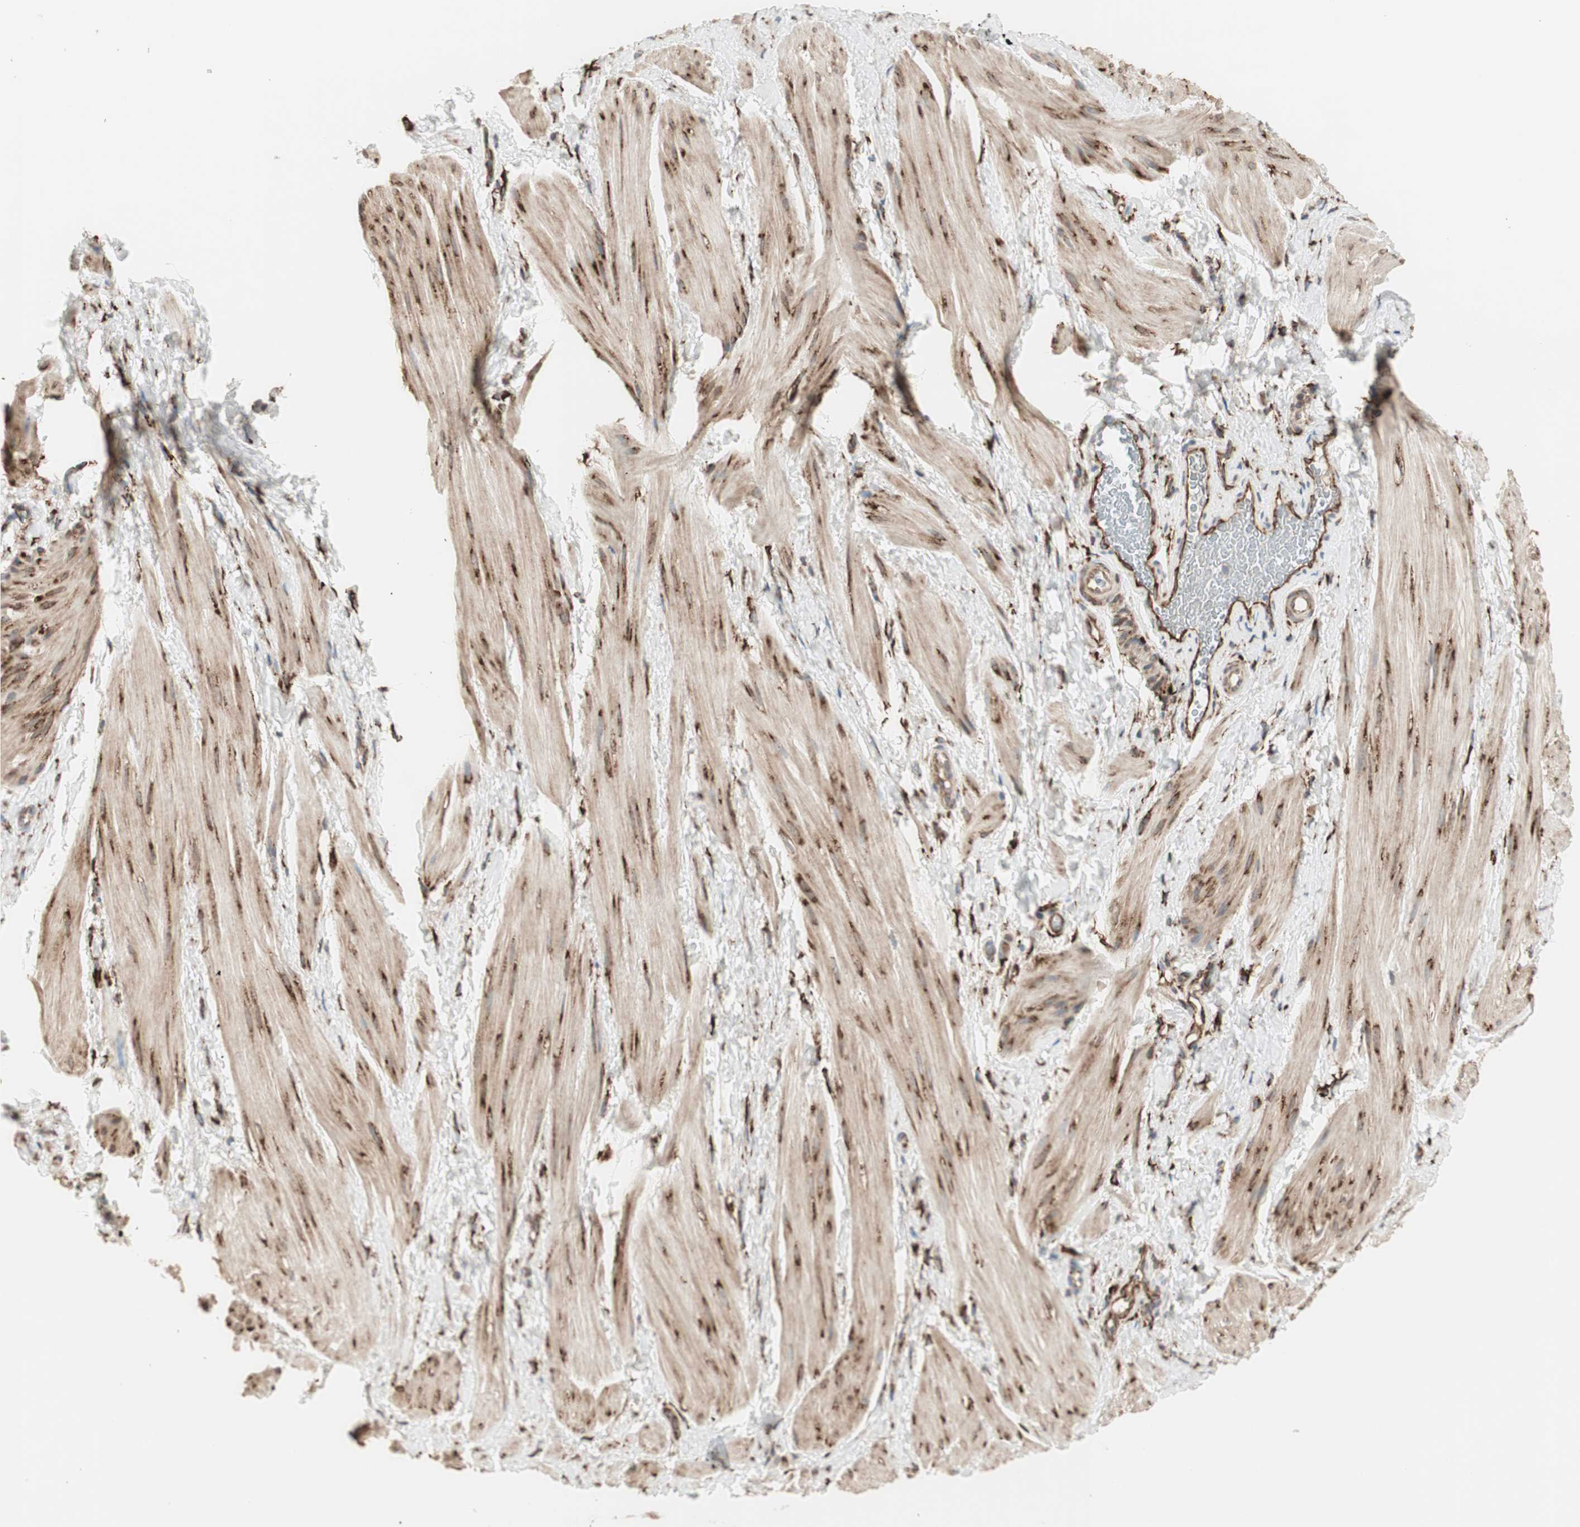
{"staining": {"intensity": "strong", "quantity": ">75%", "location": "cytoplasmic/membranous"}, "tissue": "smooth muscle", "cell_type": "Smooth muscle cells", "image_type": "normal", "snomed": [{"axis": "morphology", "description": "Normal tissue, NOS"}, {"axis": "topography", "description": "Smooth muscle"}], "caption": "The image shows staining of normal smooth muscle, revealing strong cytoplasmic/membranous protein positivity (brown color) within smooth muscle cells.", "gene": "RRBP1", "patient": {"sex": "male", "age": 16}}